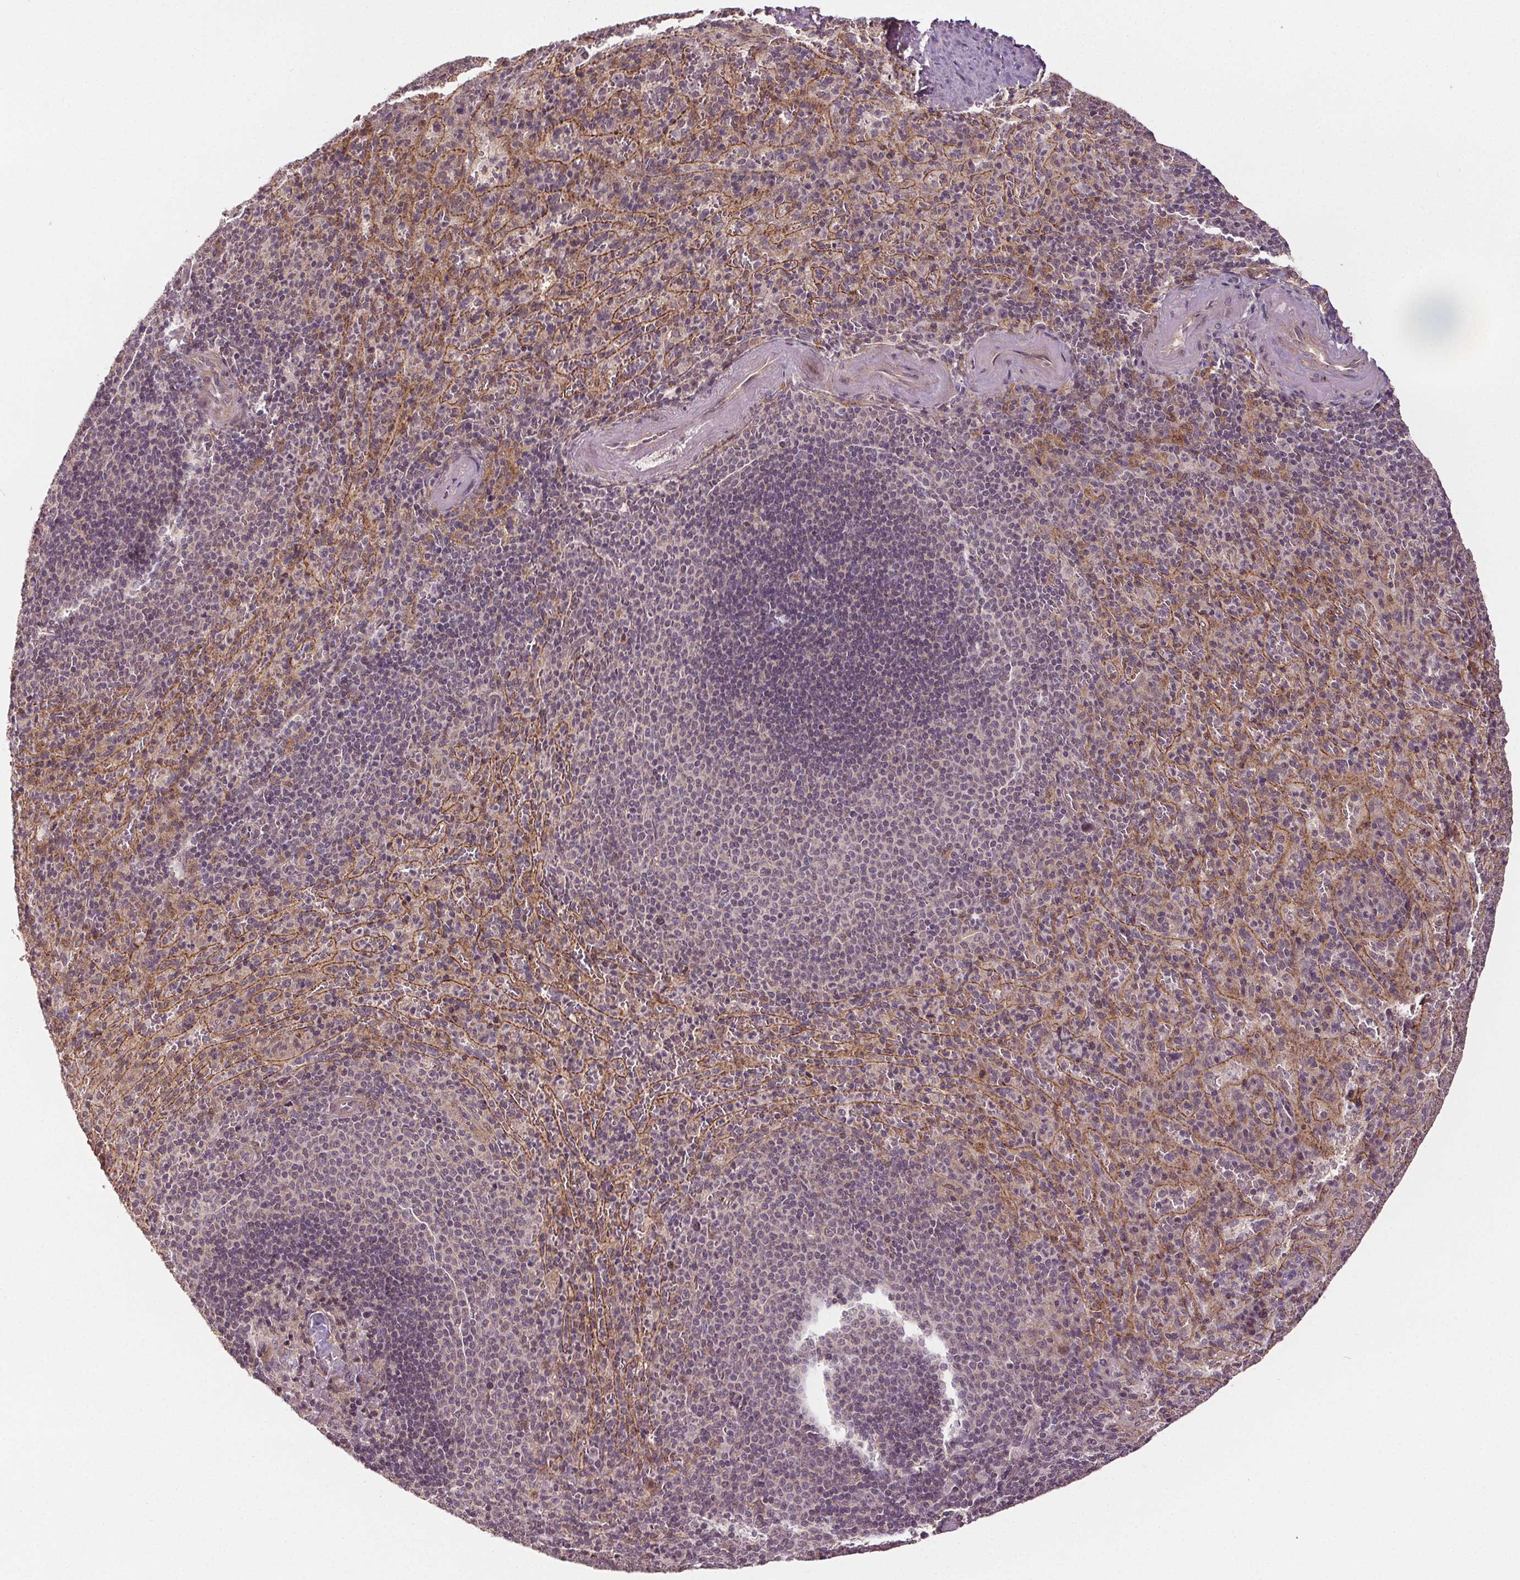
{"staining": {"intensity": "negative", "quantity": "none", "location": "none"}, "tissue": "spleen", "cell_type": "Cells in red pulp", "image_type": "normal", "snomed": [{"axis": "morphology", "description": "Normal tissue, NOS"}, {"axis": "topography", "description": "Spleen"}], "caption": "This micrograph is of benign spleen stained with immunohistochemistry to label a protein in brown with the nuclei are counter-stained blue. There is no positivity in cells in red pulp. The staining was performed using DAB (3,3'-diaminobenzidine) to visualize the protein expression in brown, while the nuclei were stained in blue with hematoxylin (Magnification: 20x).", "gene": "EPHB3", "patient": {"sex": "male", "age": 57}}